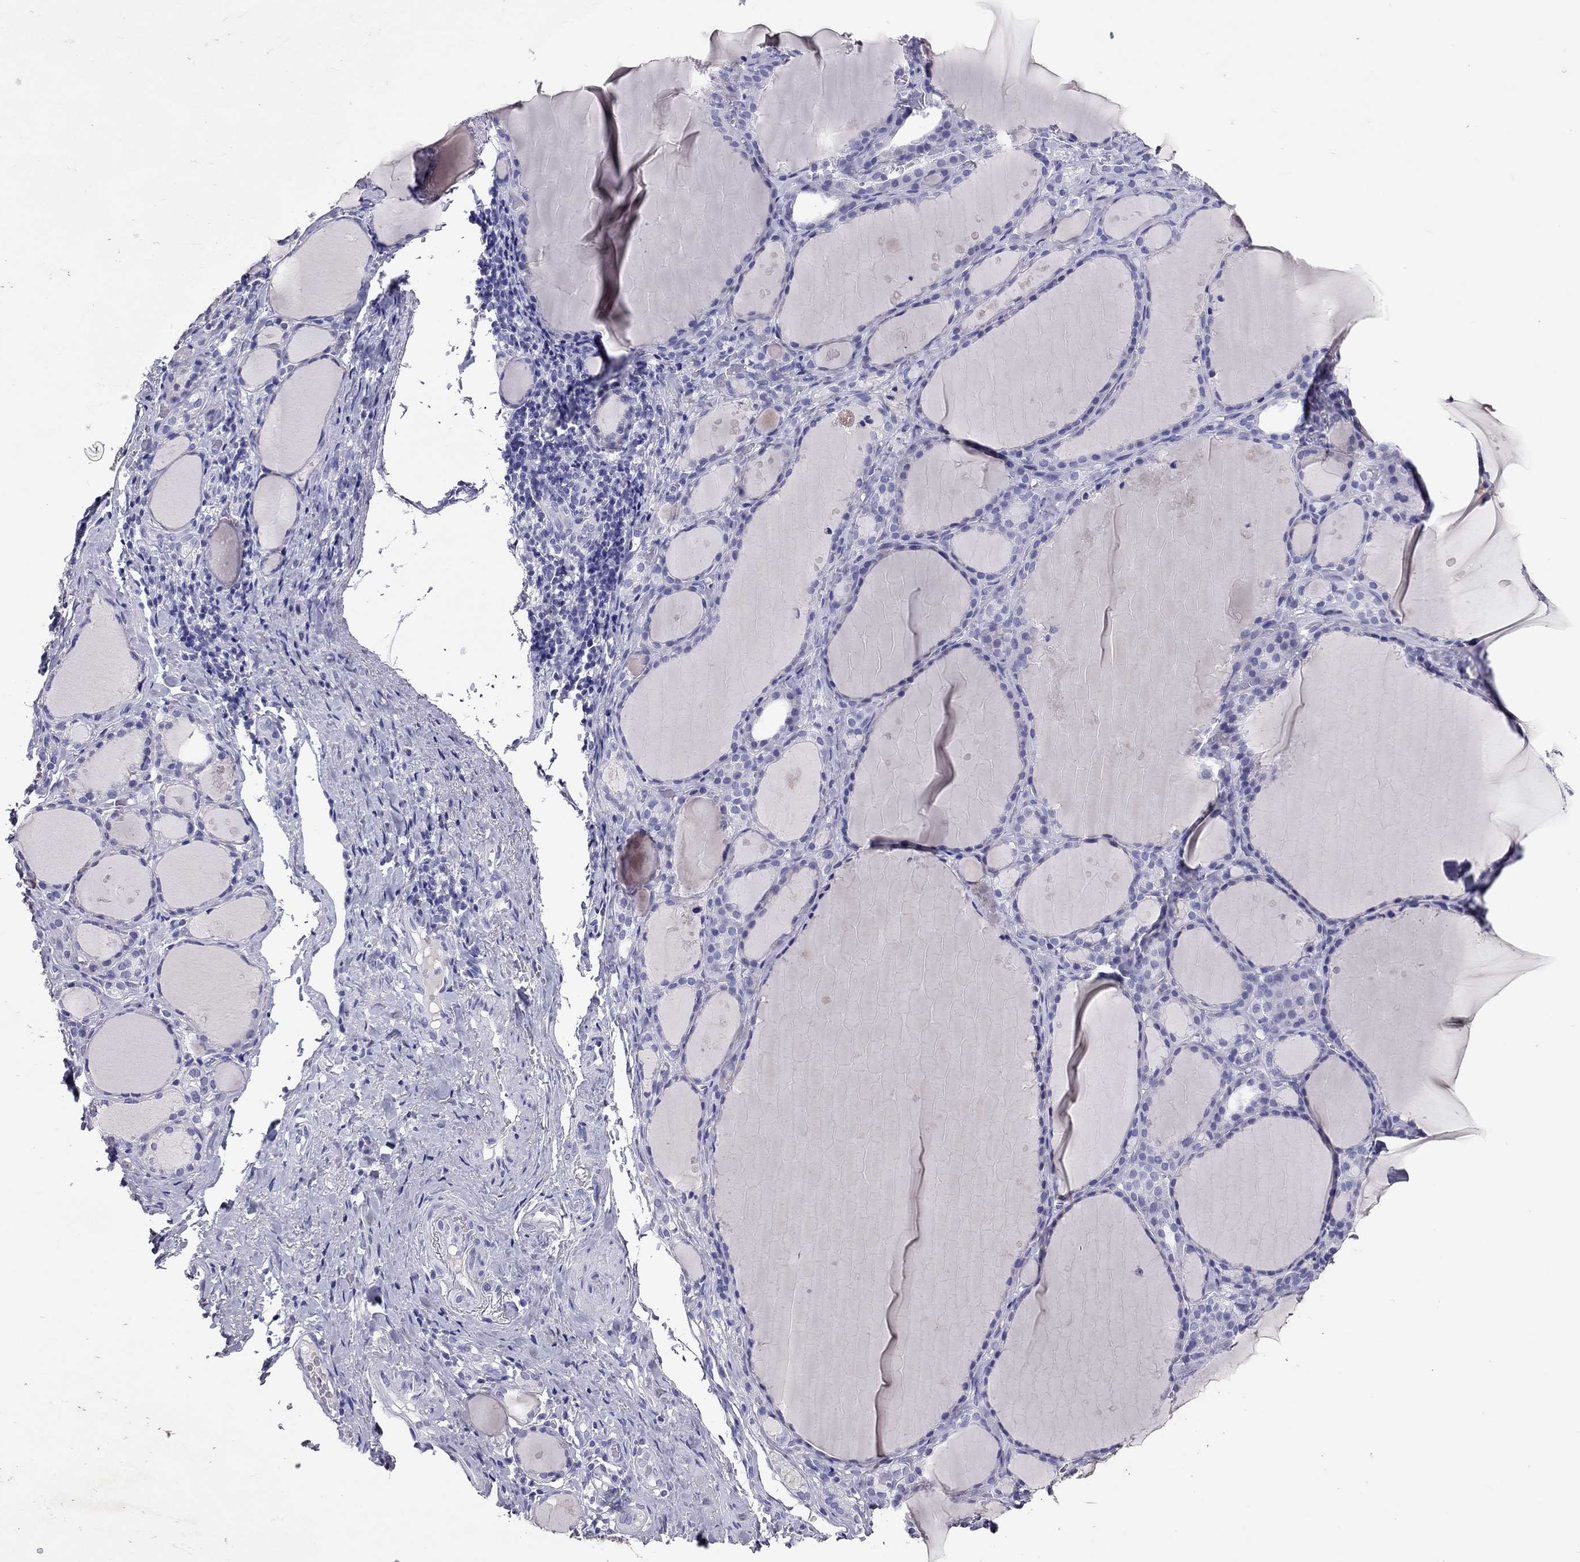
{"staining": {"intensity": "negative", "quantity": "none", "location": "none"}, "tissue": "thyroid gland", "cell_type": "Glandular cells", "image_type": "normal", "snomed": [{"axis": "morphology", "description": "Normal tissue, NOS"}, {"axis": "topography", "description": "Thyroid gland"}], "caption": "DAB (3,3'-diaminobenzidine) immunohistochemical staining of normal human thyroid gland demonstrates no significant staining in glandular cells.", "gene": "CALHM1", "patient": {"sex": "male", "age": 68}}